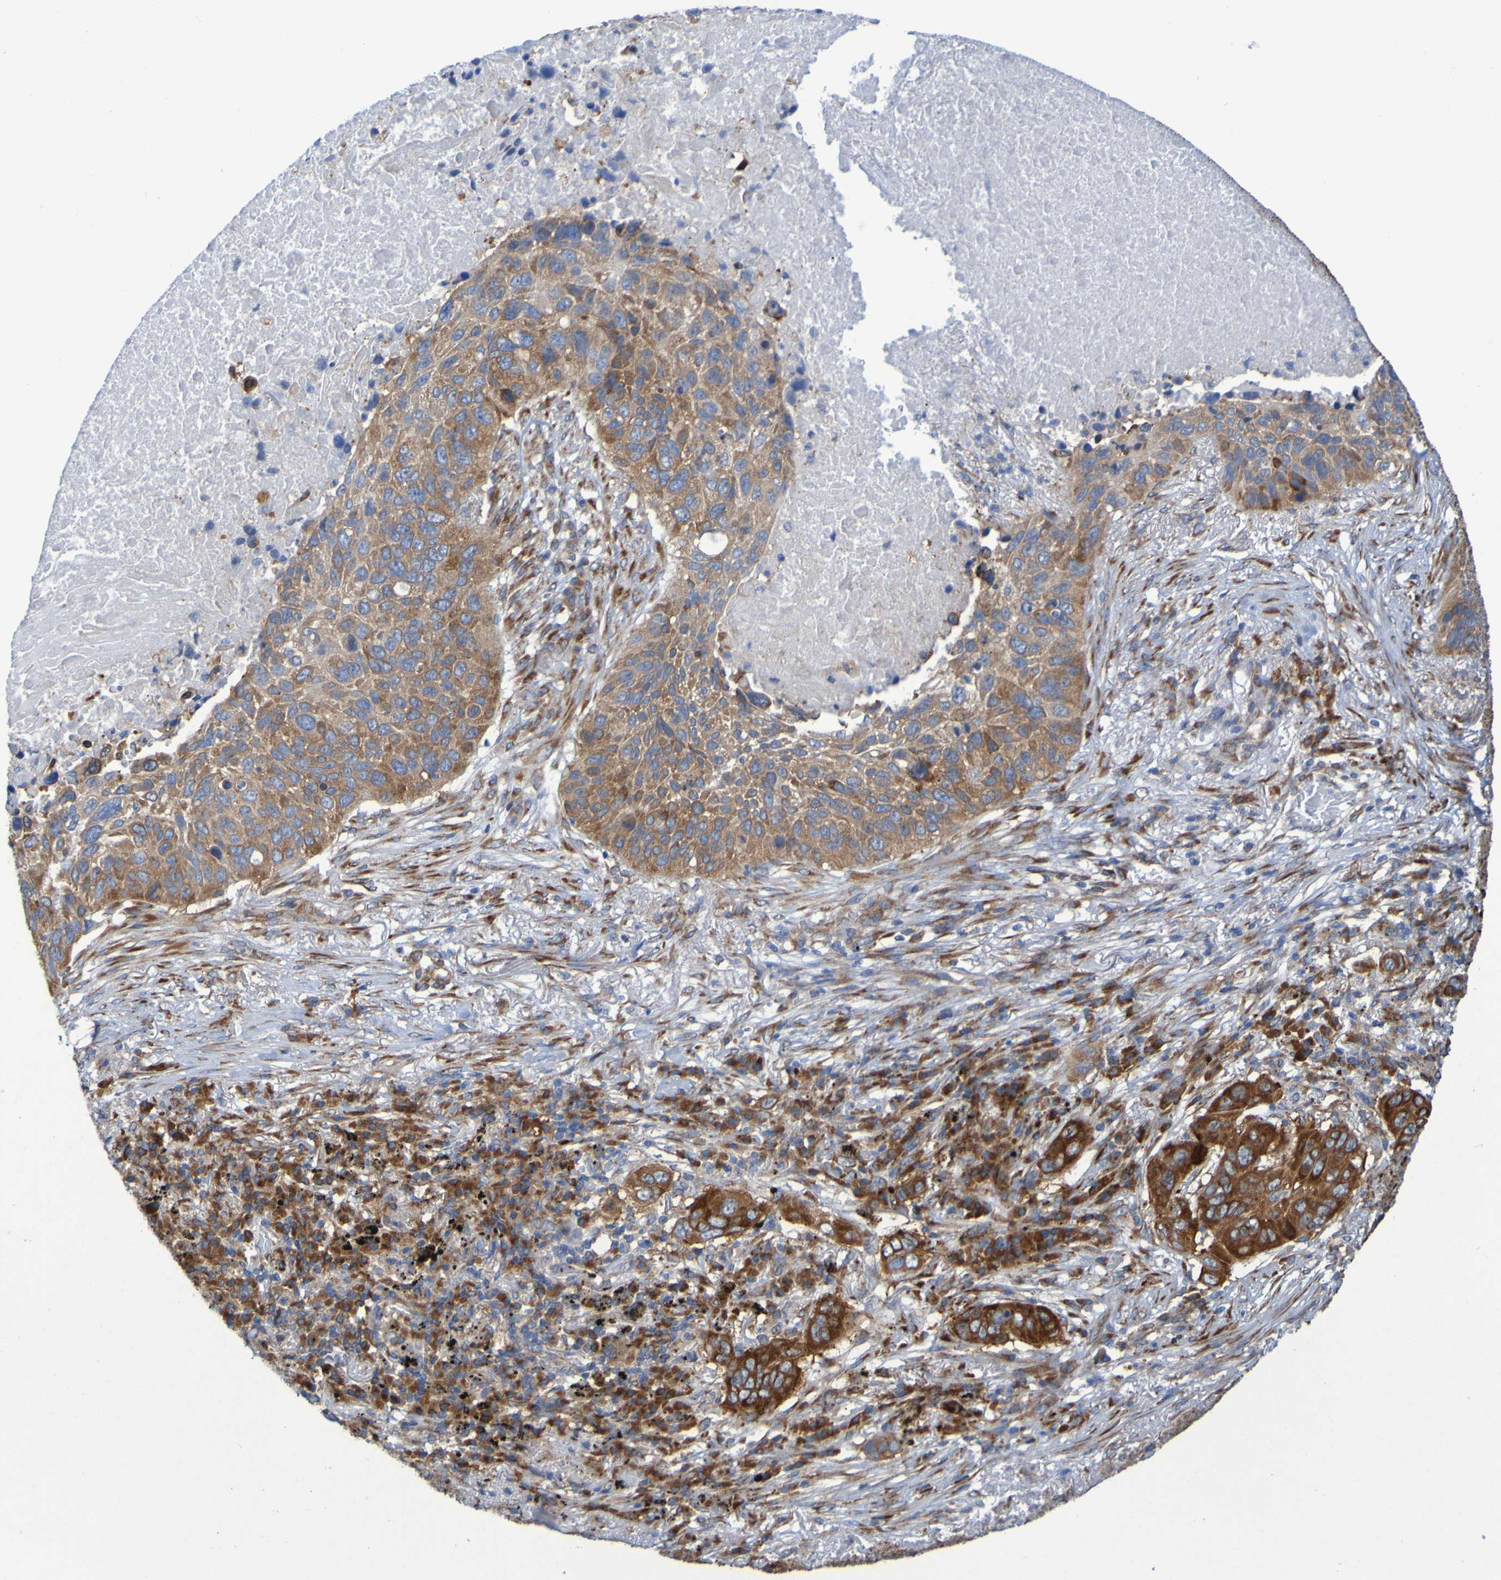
{"staining": {"intensity": "strong", "quantity": "25%-75%", "location": "cytoplasmic/membranous"}, "tissue": "lung cancer", "cell_type": "Tumor cells", "image_type": "cancer", "snomed": [{"axis": "morphology", "description": "Squamous cell carcinoma, NOS"}, {"axis": "topography", "description": "Lung"}], "caption": "This photomicrograph demonstrates IHC staining of human lung squamous cell carcinoma, with high strong cytoplasmic/membranous expression in approximately 25%-75% of tumor cells.", "gene": "FKBP3", "patient": {"sex": "male", "age": 57}}